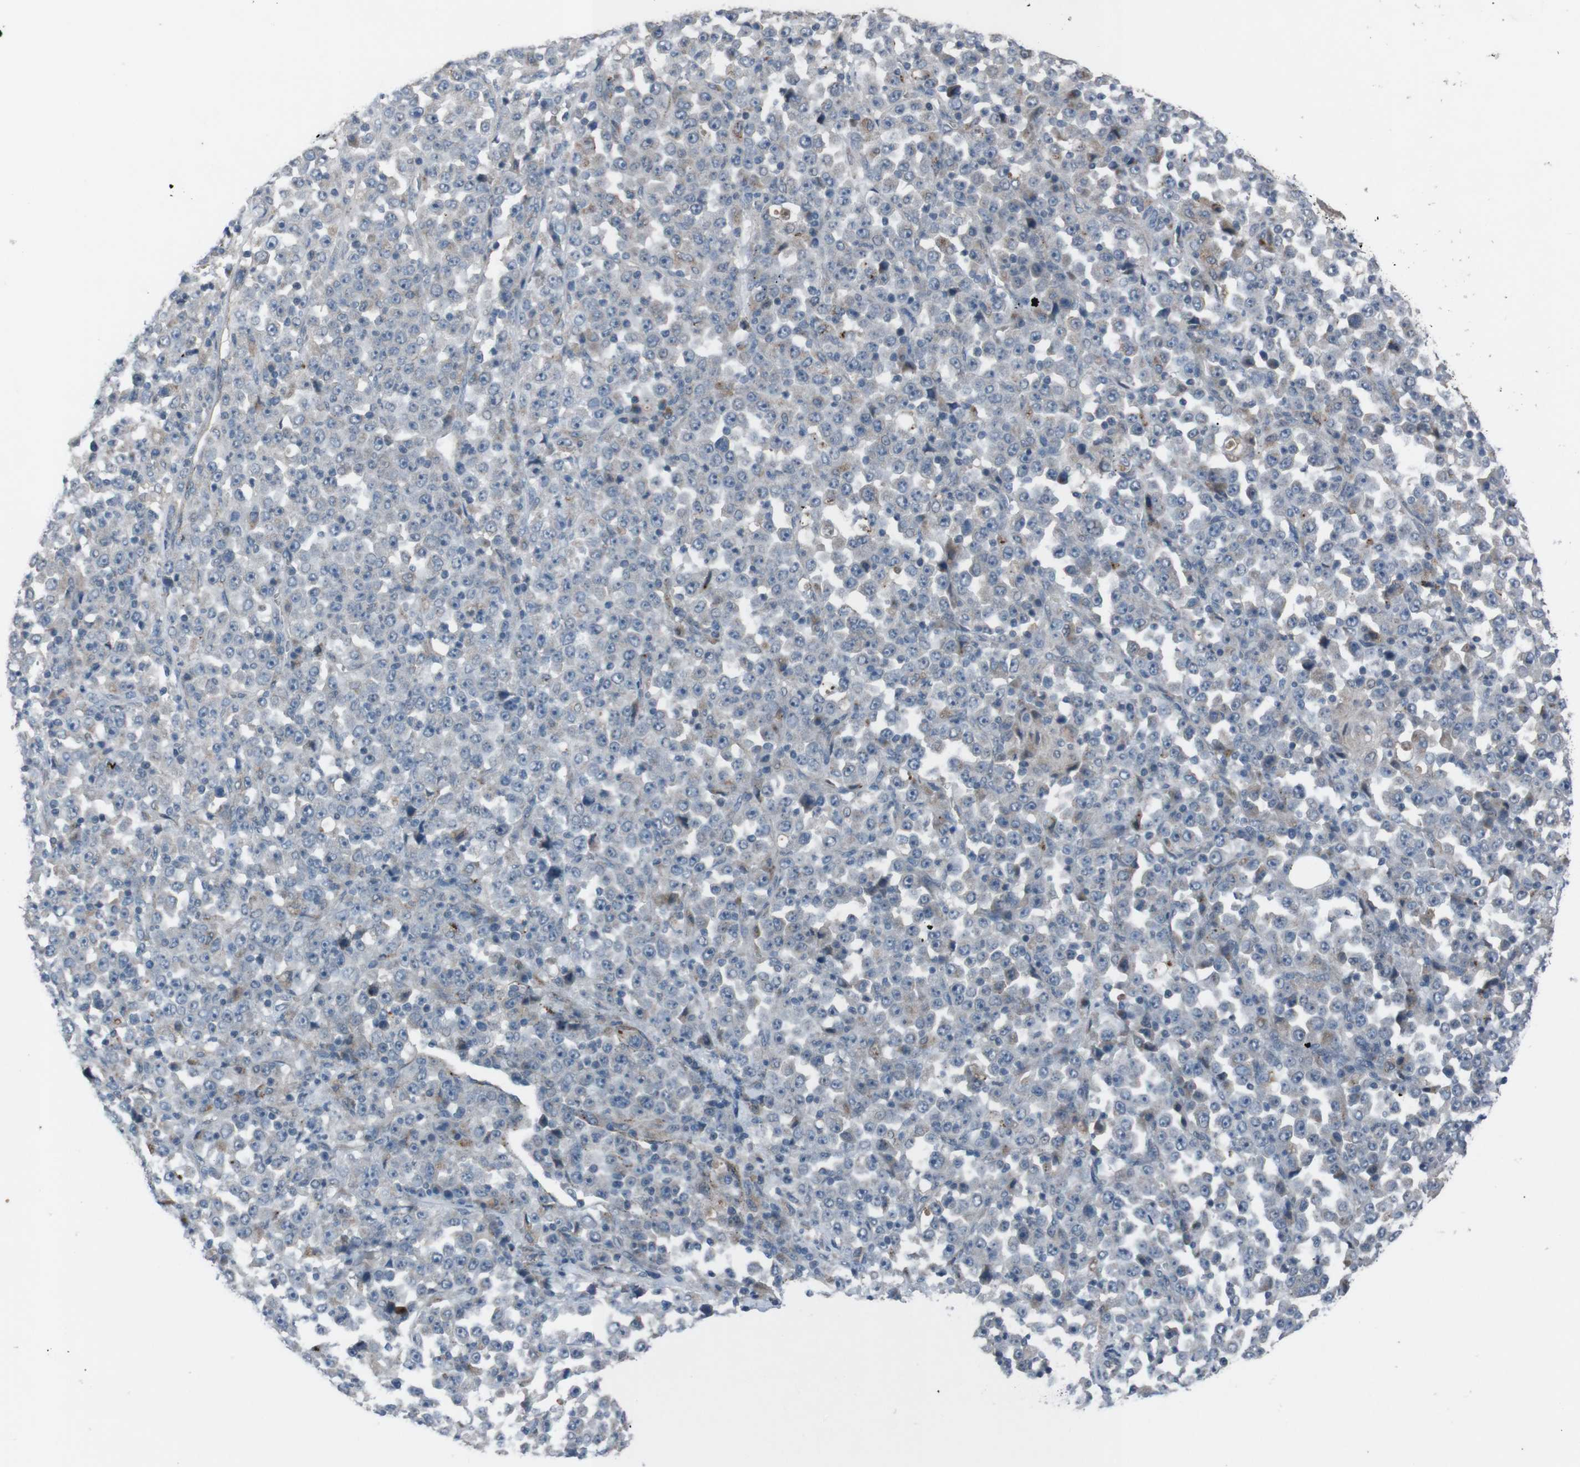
{"staining": {"intensity": "weak", "quantity": "<25%", "location": "cytoplasmic/membranous"}, "tissue": "stomach cancer", "cell_type": "Tumor cells", "image_type": "cancer", "snomed": [{"axis": "morphology", "description": "Normal tissue, NOS"}, {"axis": "morphology", "description": "Adenocarcinoma, NOS"}, {"axis": "topography", "description": "Stomach, upper"}, {"axis": "topography", "description": "Stomach"}], "caption": "Tumor cells show no significant protein staining in adenocarcinoma (stomach). The staining is performed using DAB (3,3'-diaminobenzidine) brown chromogen with nuclei counter-stained in using hematoxylin.", "gene": "EFNA5", "patient": {"sex": "male", "age": 59}}